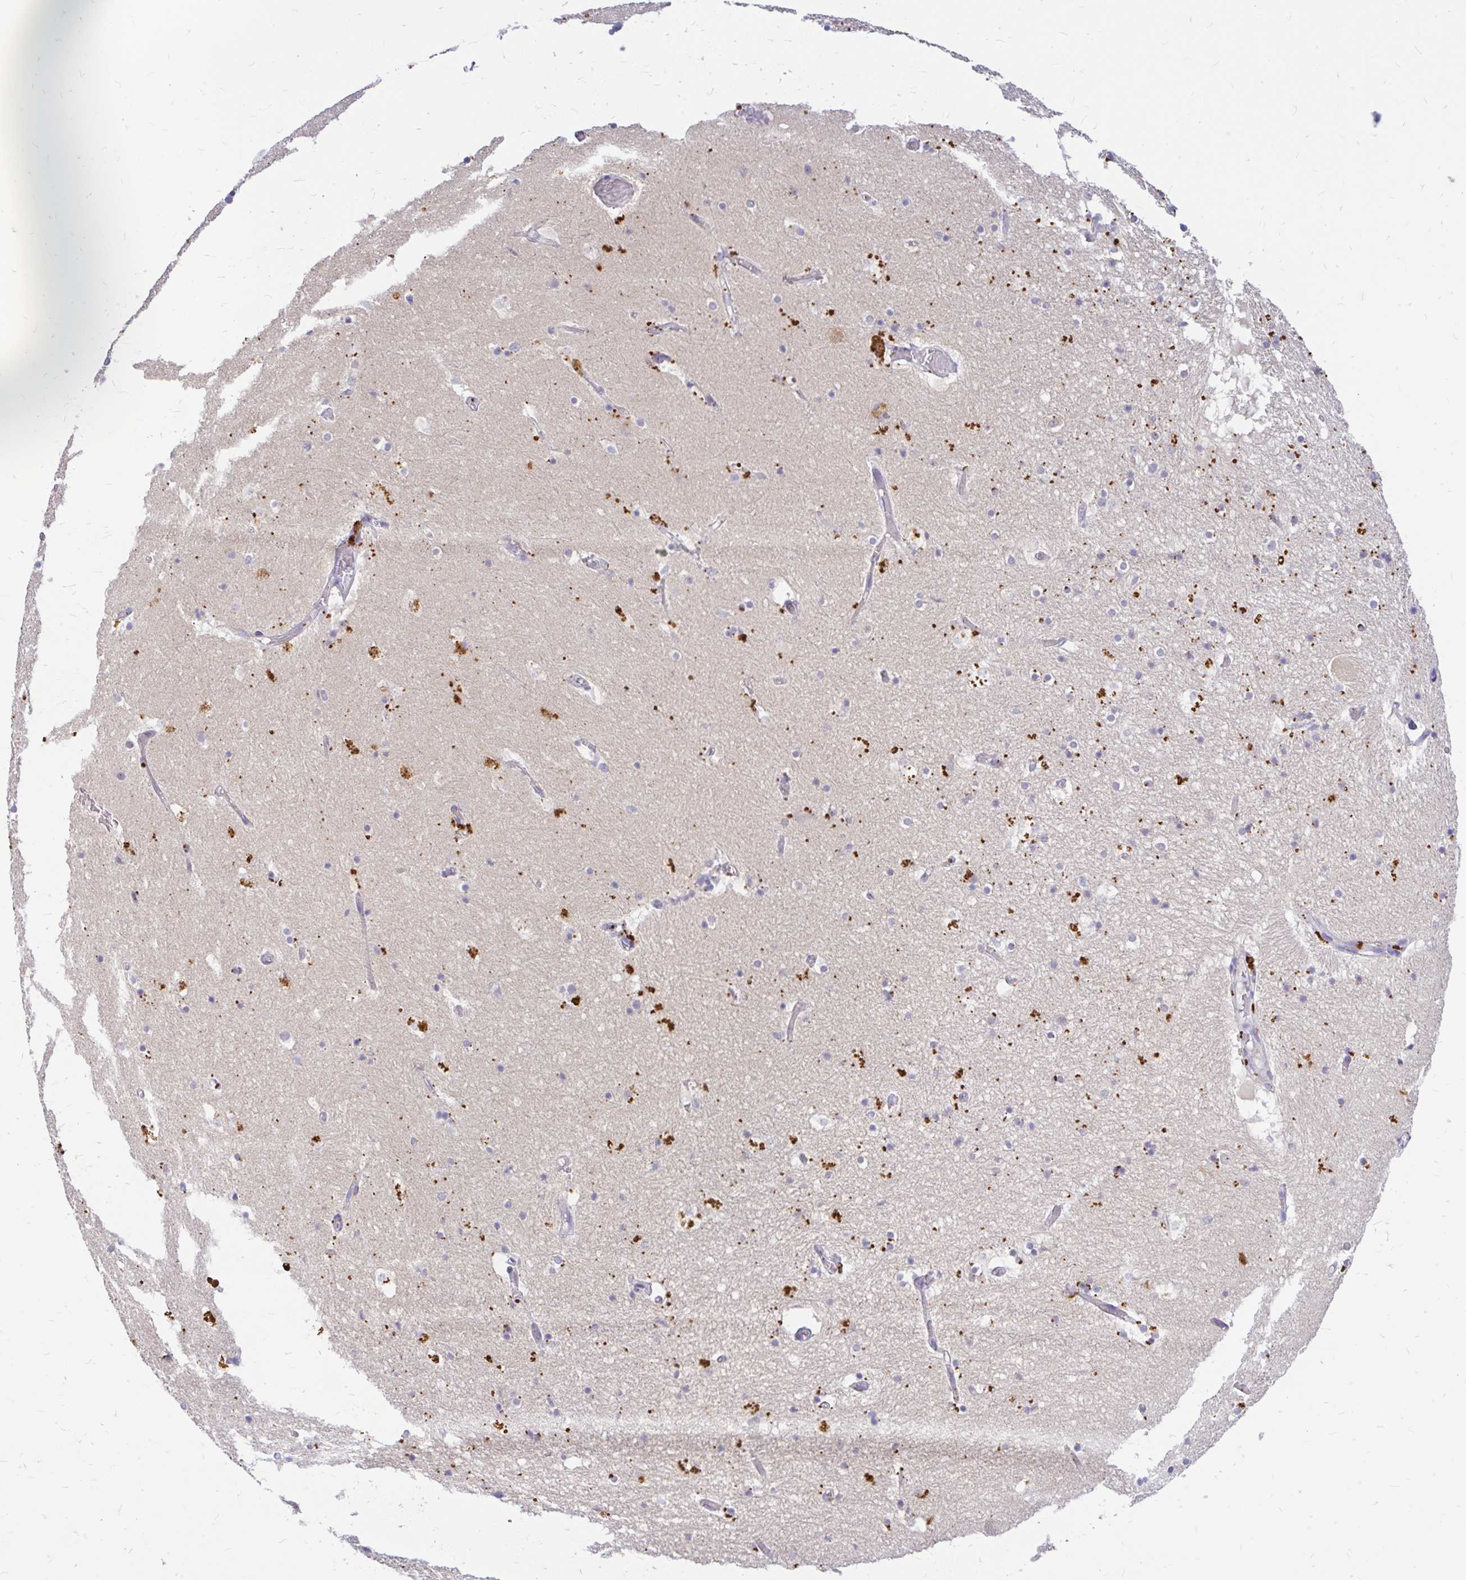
{"staining": {"intensity": "negative", "quantity": "none", "location": "none"}, "tissue": "hippocampus", "cell_type": "Glial cells", "image_type": "normal", "snomed": [{"axis": "morphology", "description": "Normal tissue, NOS"}, {"axis": "topography", "description": "Hippocampus"}], "caption": "Immunohistochemistry (IHC) photomicrograph of unremarkable hippocampus: hippocampus stained with DAB (3,3'-diaminobenzidine) demonstrates no significant protein positivity in glial cells. (DAB IHC visualized using brightfield microscopy, high magnification).", "gene": "MAP1LC3A", "patient": {"sex": "female", "age": 52}}